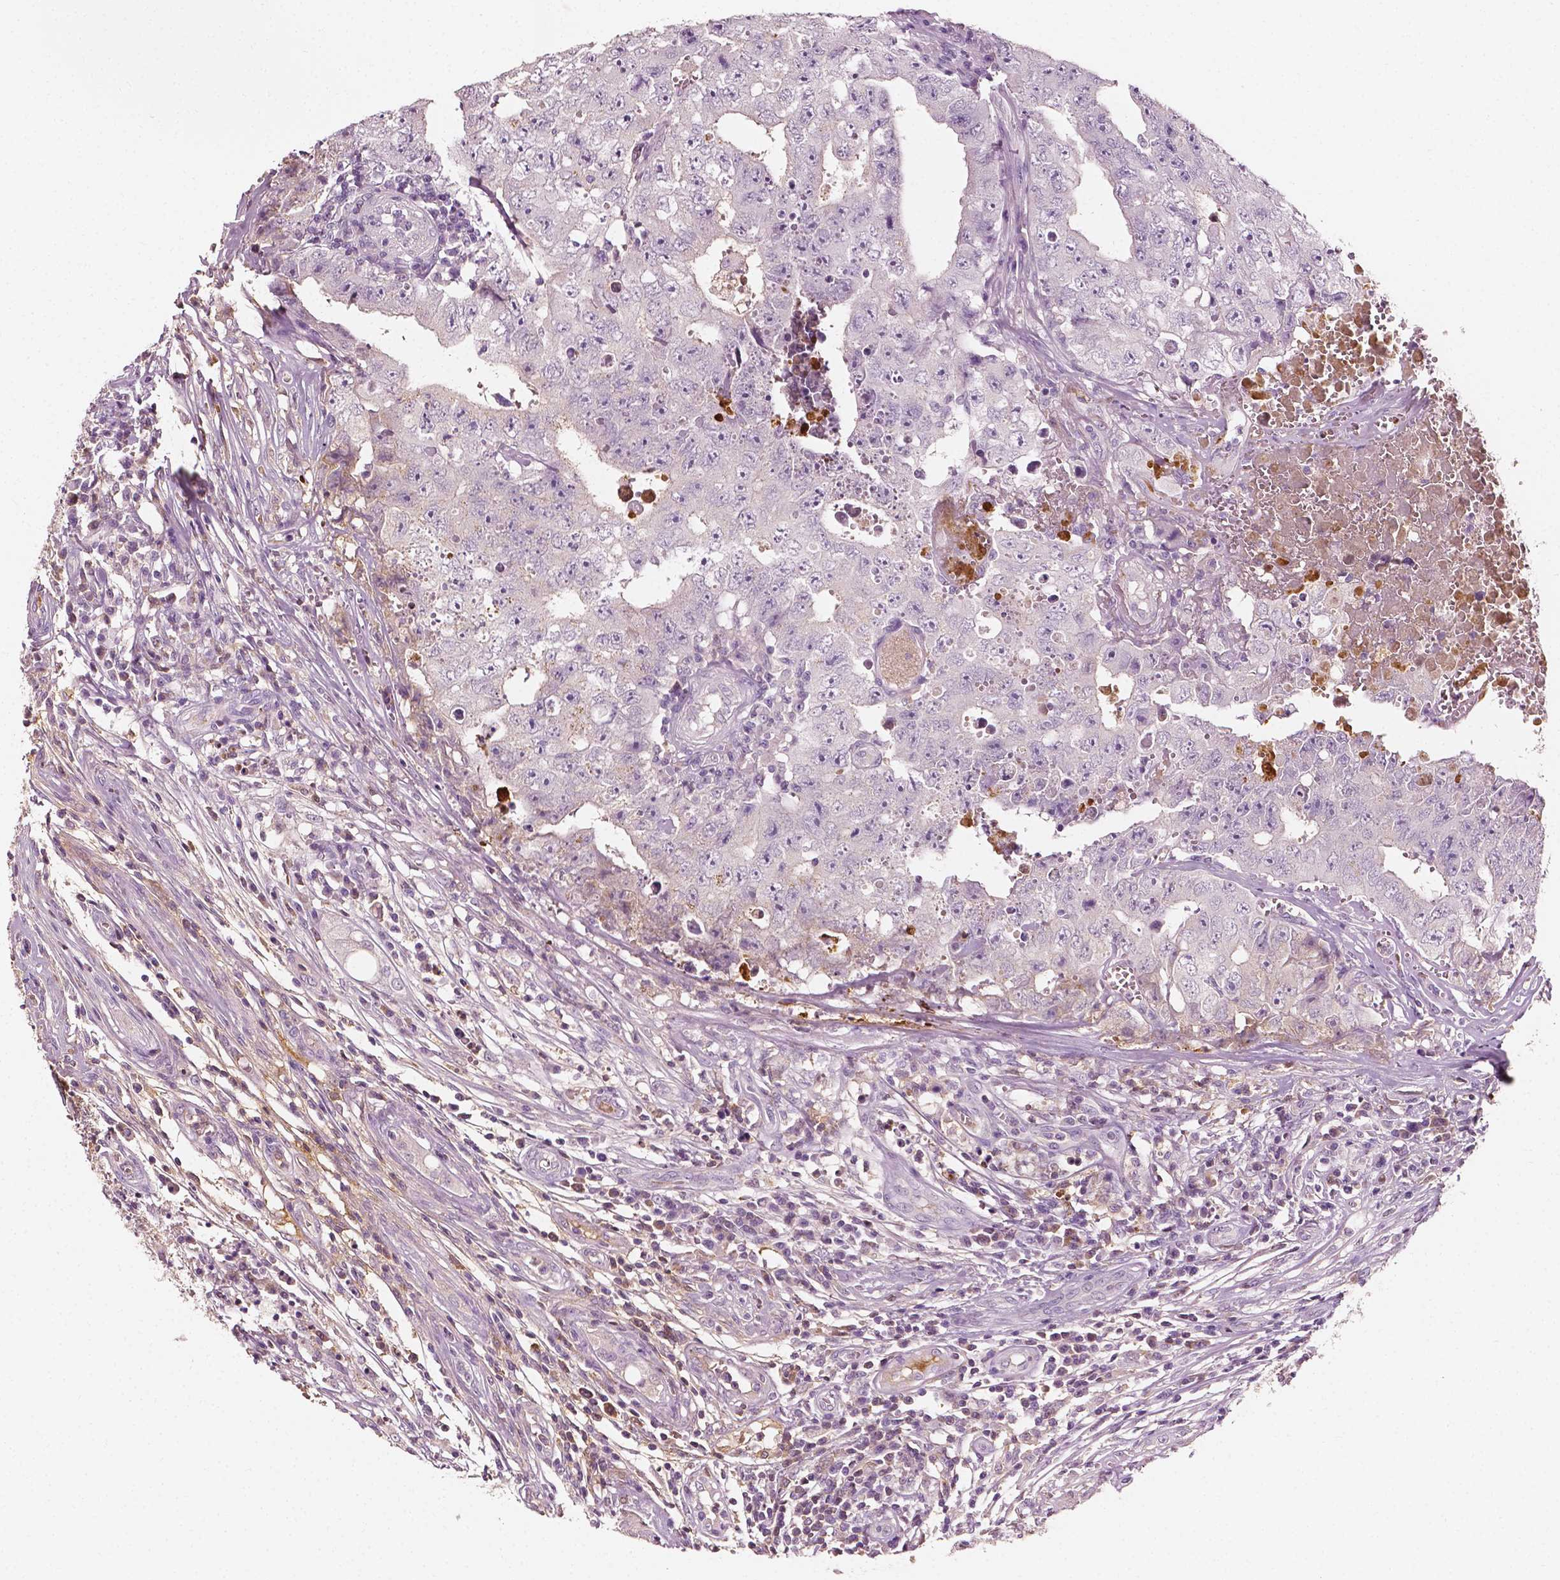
{"staining": {"intensity": "negative", "quantity": "none", "location": "none"}, "tissue": "testis cancer", "cell_type": "Tumor cells", "image_type": "cancer", "snomed": [{"axis": "morphology", "description": "Carcinoma, Embryonal, NOS"}, {"axis": "topography", "description": "Testis"}], "caption": "Testis embryonal carcinoma stained for a protein using IHC exhibits no staining tumor cells.", "gene": "APOA4", "patient": {"sex": "male", "age": 36}}